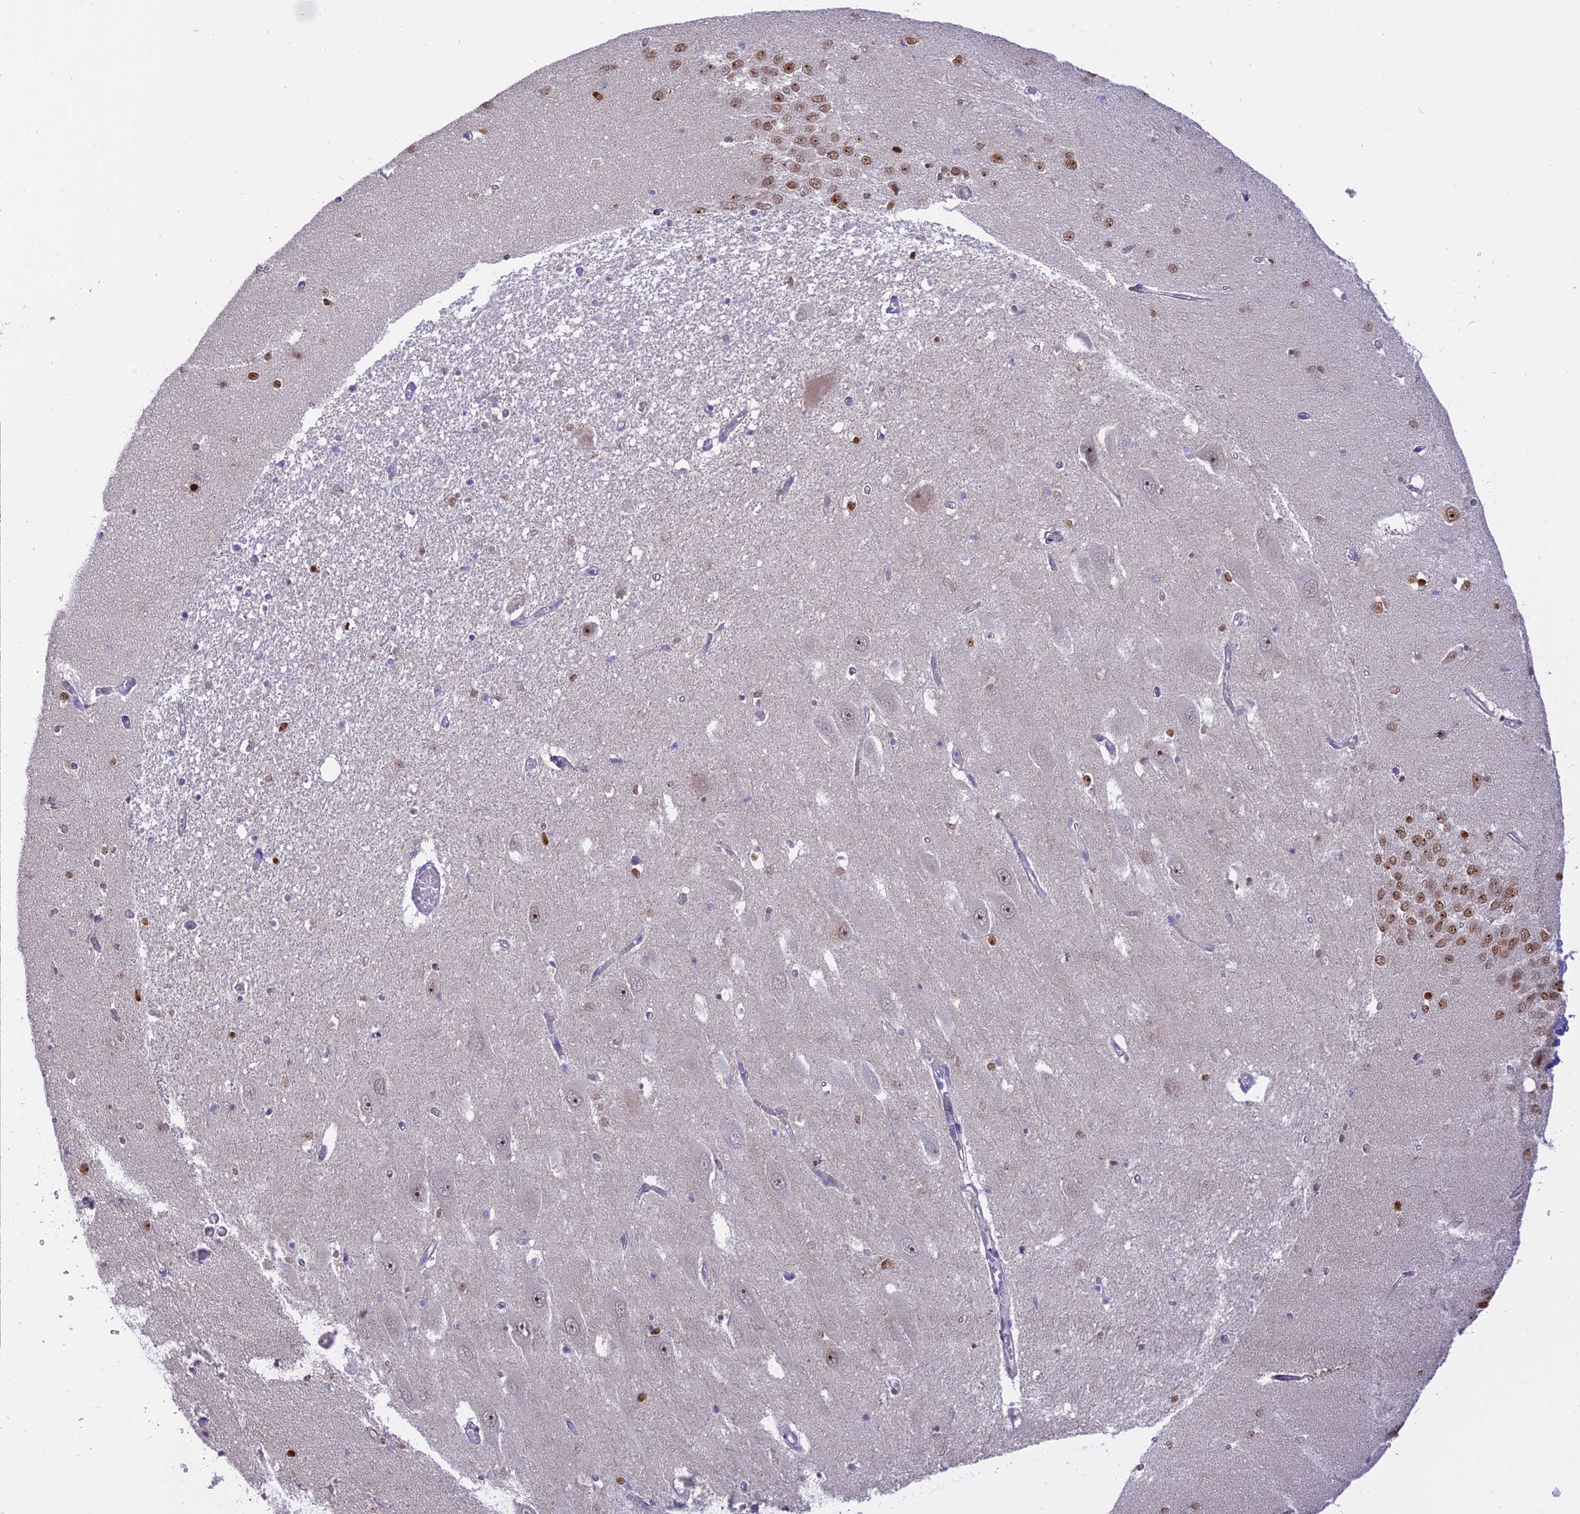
{"staining": {"intensity": "negative", "quantity": "none", "location": "none"}, "tissue": "hippocampus", "cell_type": "Glial cells", "image_type": "normal", "snomed": [{"axis": "morphology", "description": "Normal tissue, NOS"}, {"axis": "topography", "description": "Hippocampus"}], "caption": "The image shows no staining of glial cells in unremarkable hippocampus. (Stains: DAB immunohistochemistry with hematoxylin counter stain, Microscopy: brightfield microscopy at high magnification).", "gene": "CENPV", "patient": {"sex": "female", "age": 64}}